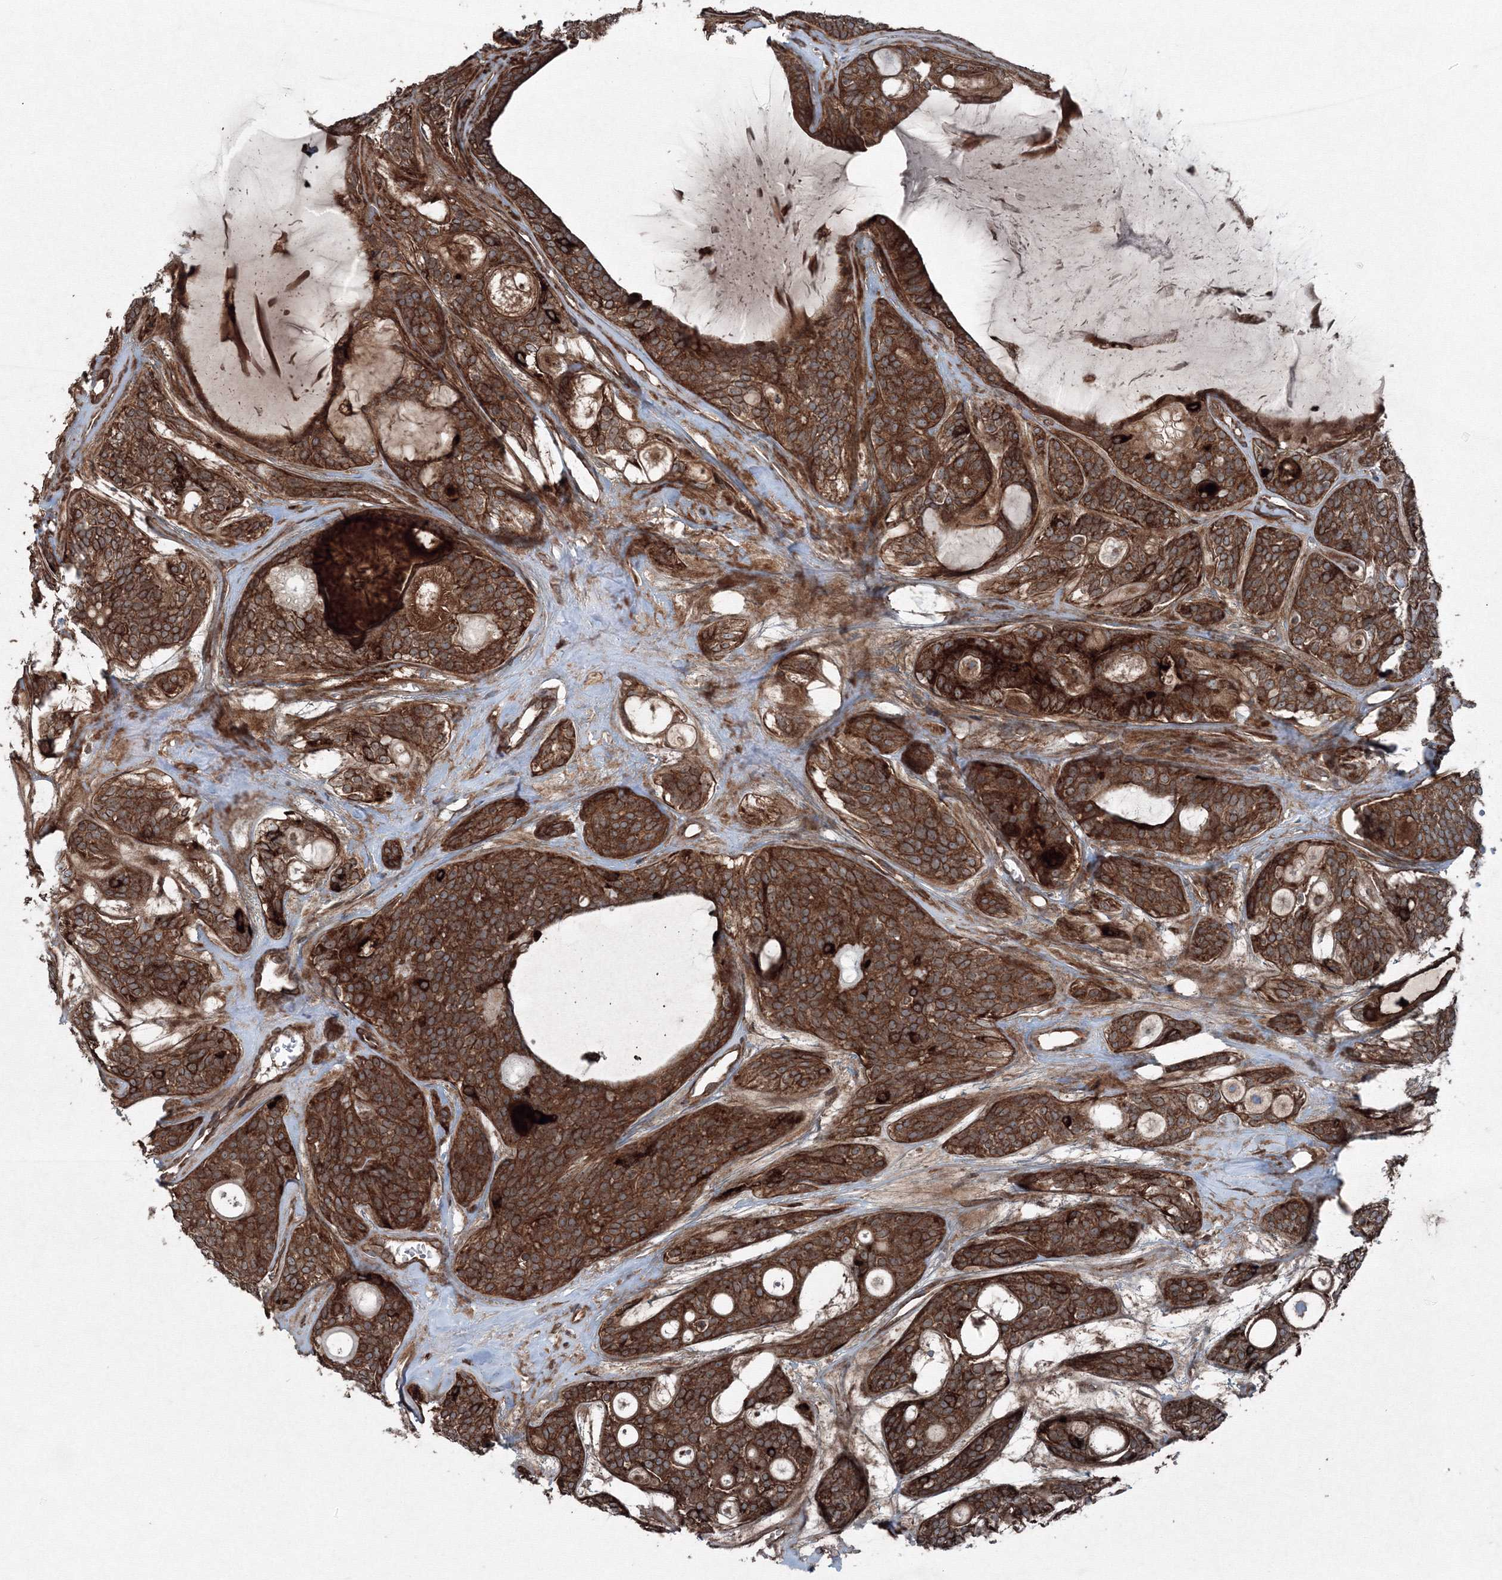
{"staining": {"intensity": "strong", "quantity": ">75%", "location": "cytoplasmic/membranous"}, "tissue": "head and neck cancer", "cell_type": "Tumor cells", "image_type": "cancer", "snomed": [{"axis": "morphology", "description": "Adenocarcinoma, NOS"}, {"axis": "topography", "description": "Head-Neck"}], "caption": "Immunohistochemical staining of head and neck cancer demonstrates high levels of strong cytoplasmic/membranous staining in about >75% of tumor cells.", "gene": "COPS7B", "patient": {"sex": "male", "age": 66}}